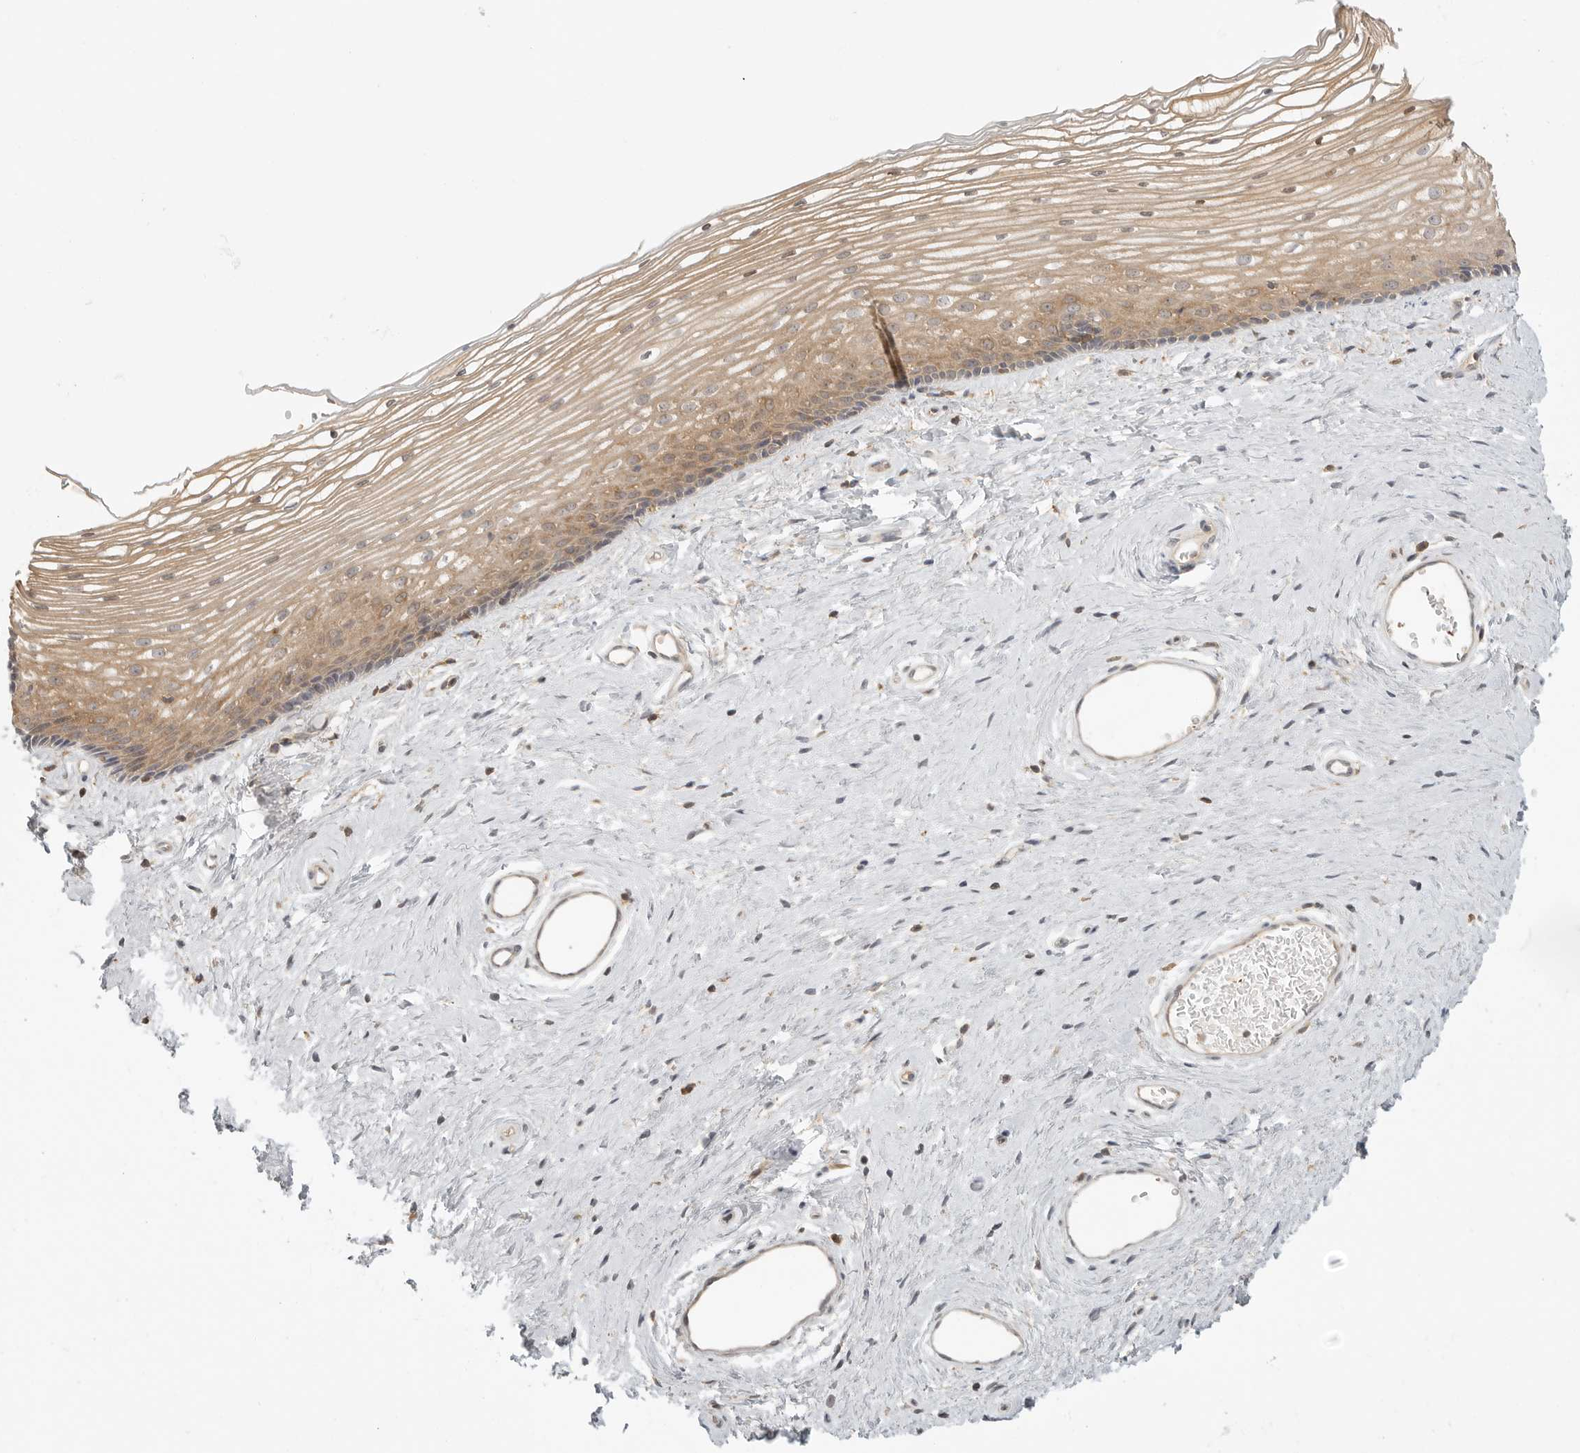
{"staining": {"intensity": "moderate", "quantity": ">75%", "location": "cytoplasmic/membranous"}, "tissue": "vagina", "cell_type": "Squamous epithelial cells", "image_type": "normal", "snomed": [{"axis": "morphology", "description": "Normal tissue, NOS"}, {"axis": "topography", "description": "Vagina"}], "caption": "Moderate cytoplasmic/membranous protein positivity is present in approximately >75% of squamous epithelial cells in vagina.", "gene": "DBNL", "patient": {"sex": "female", "age": 46}}